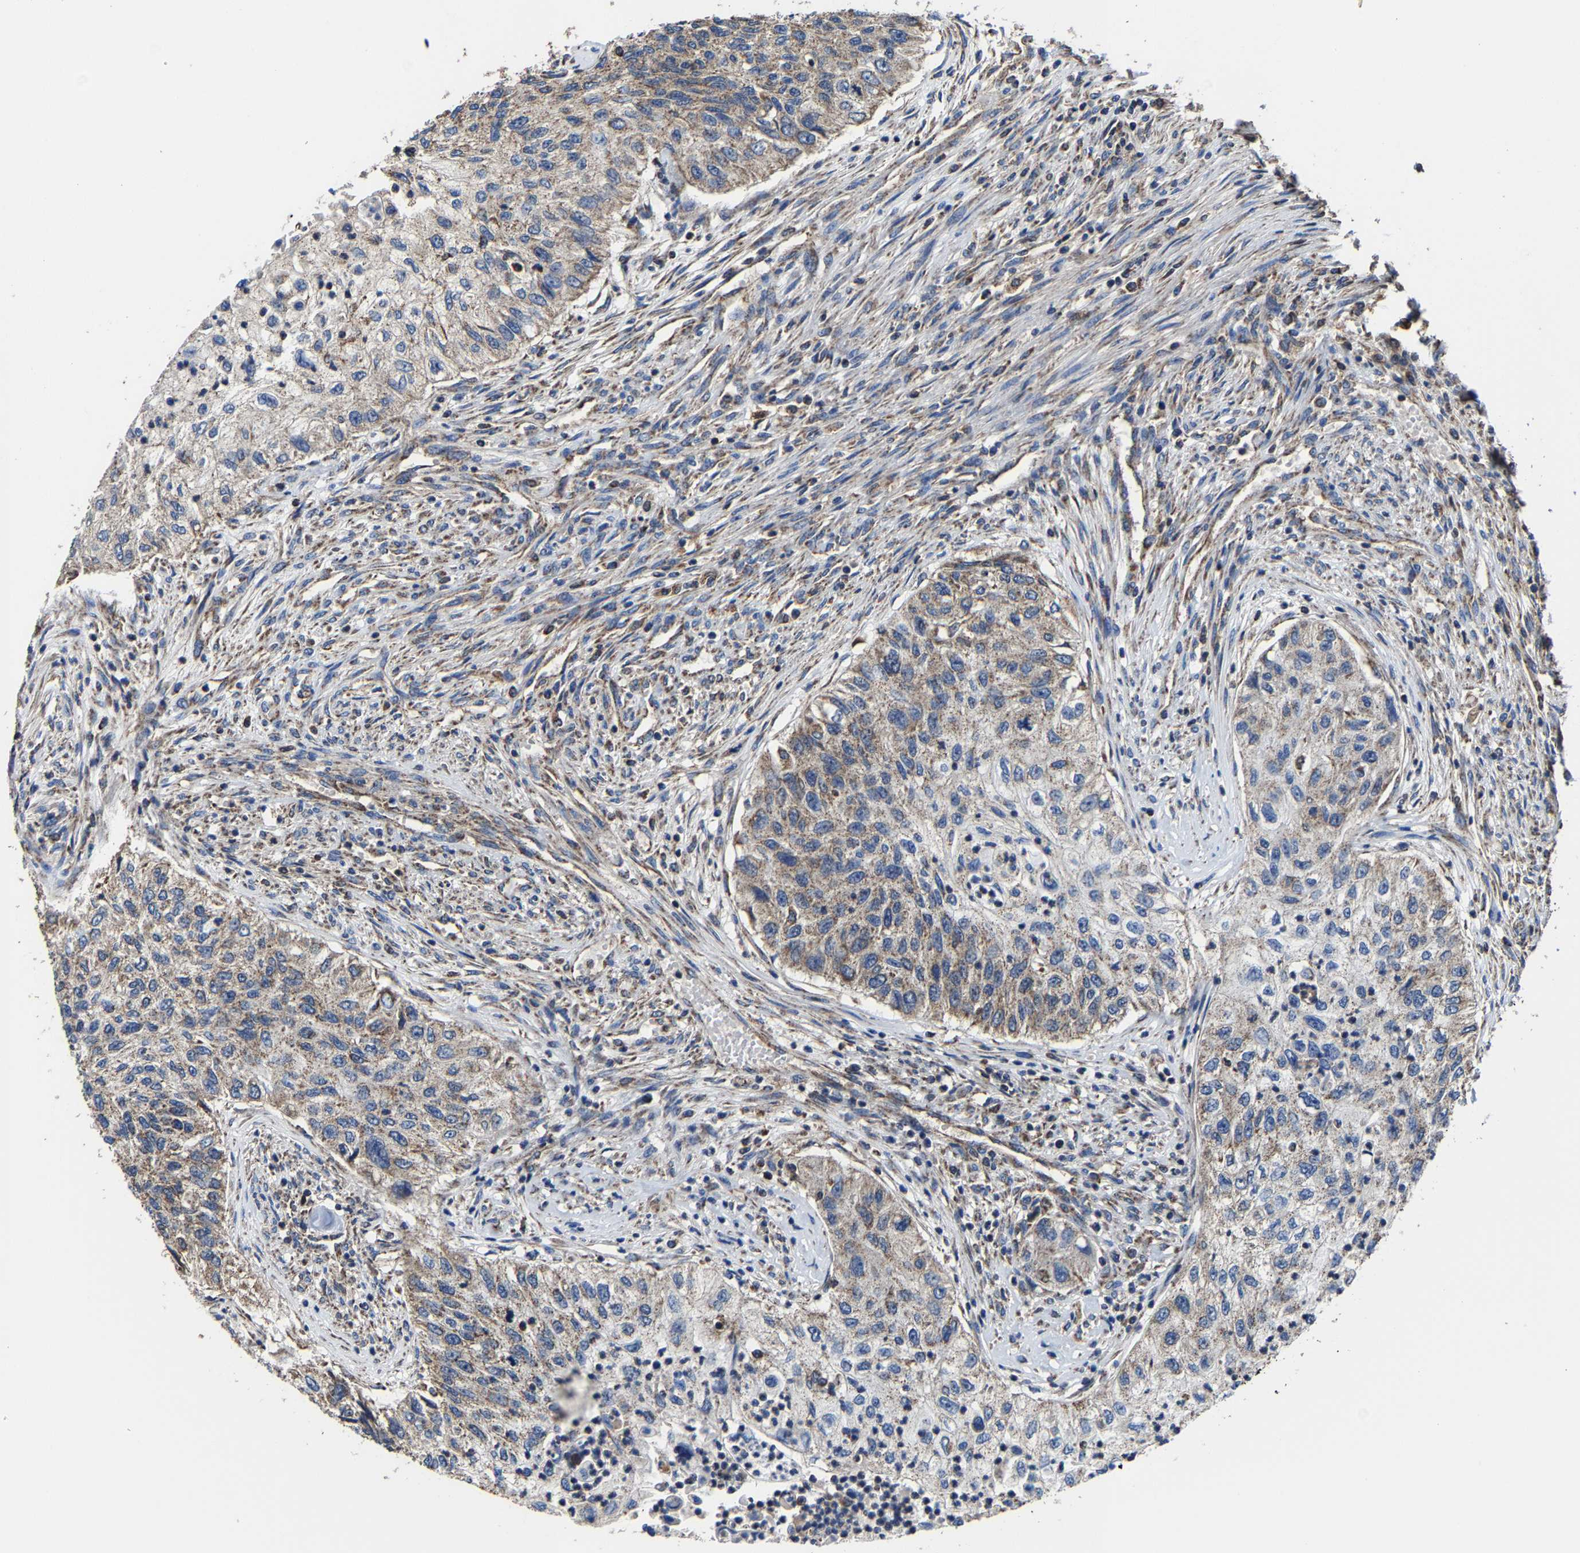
{"staining": {"intensity": "weak", "quantity": ">75%", "location": "cytoplasmic/membranous"}, "tissue": "urothelial cancer", "cell_type": "Tumor cells", "image_type": "cancer", "snomed": [{"axis": "morphology", "description": "Urothelial carcinoma, High grade"}, {"axis": "topography", "description": "Urinary bladder"}], "caption": "Approximately >75% of tumor cells in urothelial carcinoma (high-grade) display weak cytoplasmic/membranous protein staining as visualized by brown immunohistochemical staining.", "gene": "ZCCHC7", "patient": {"sex": "female", "age": 60}}